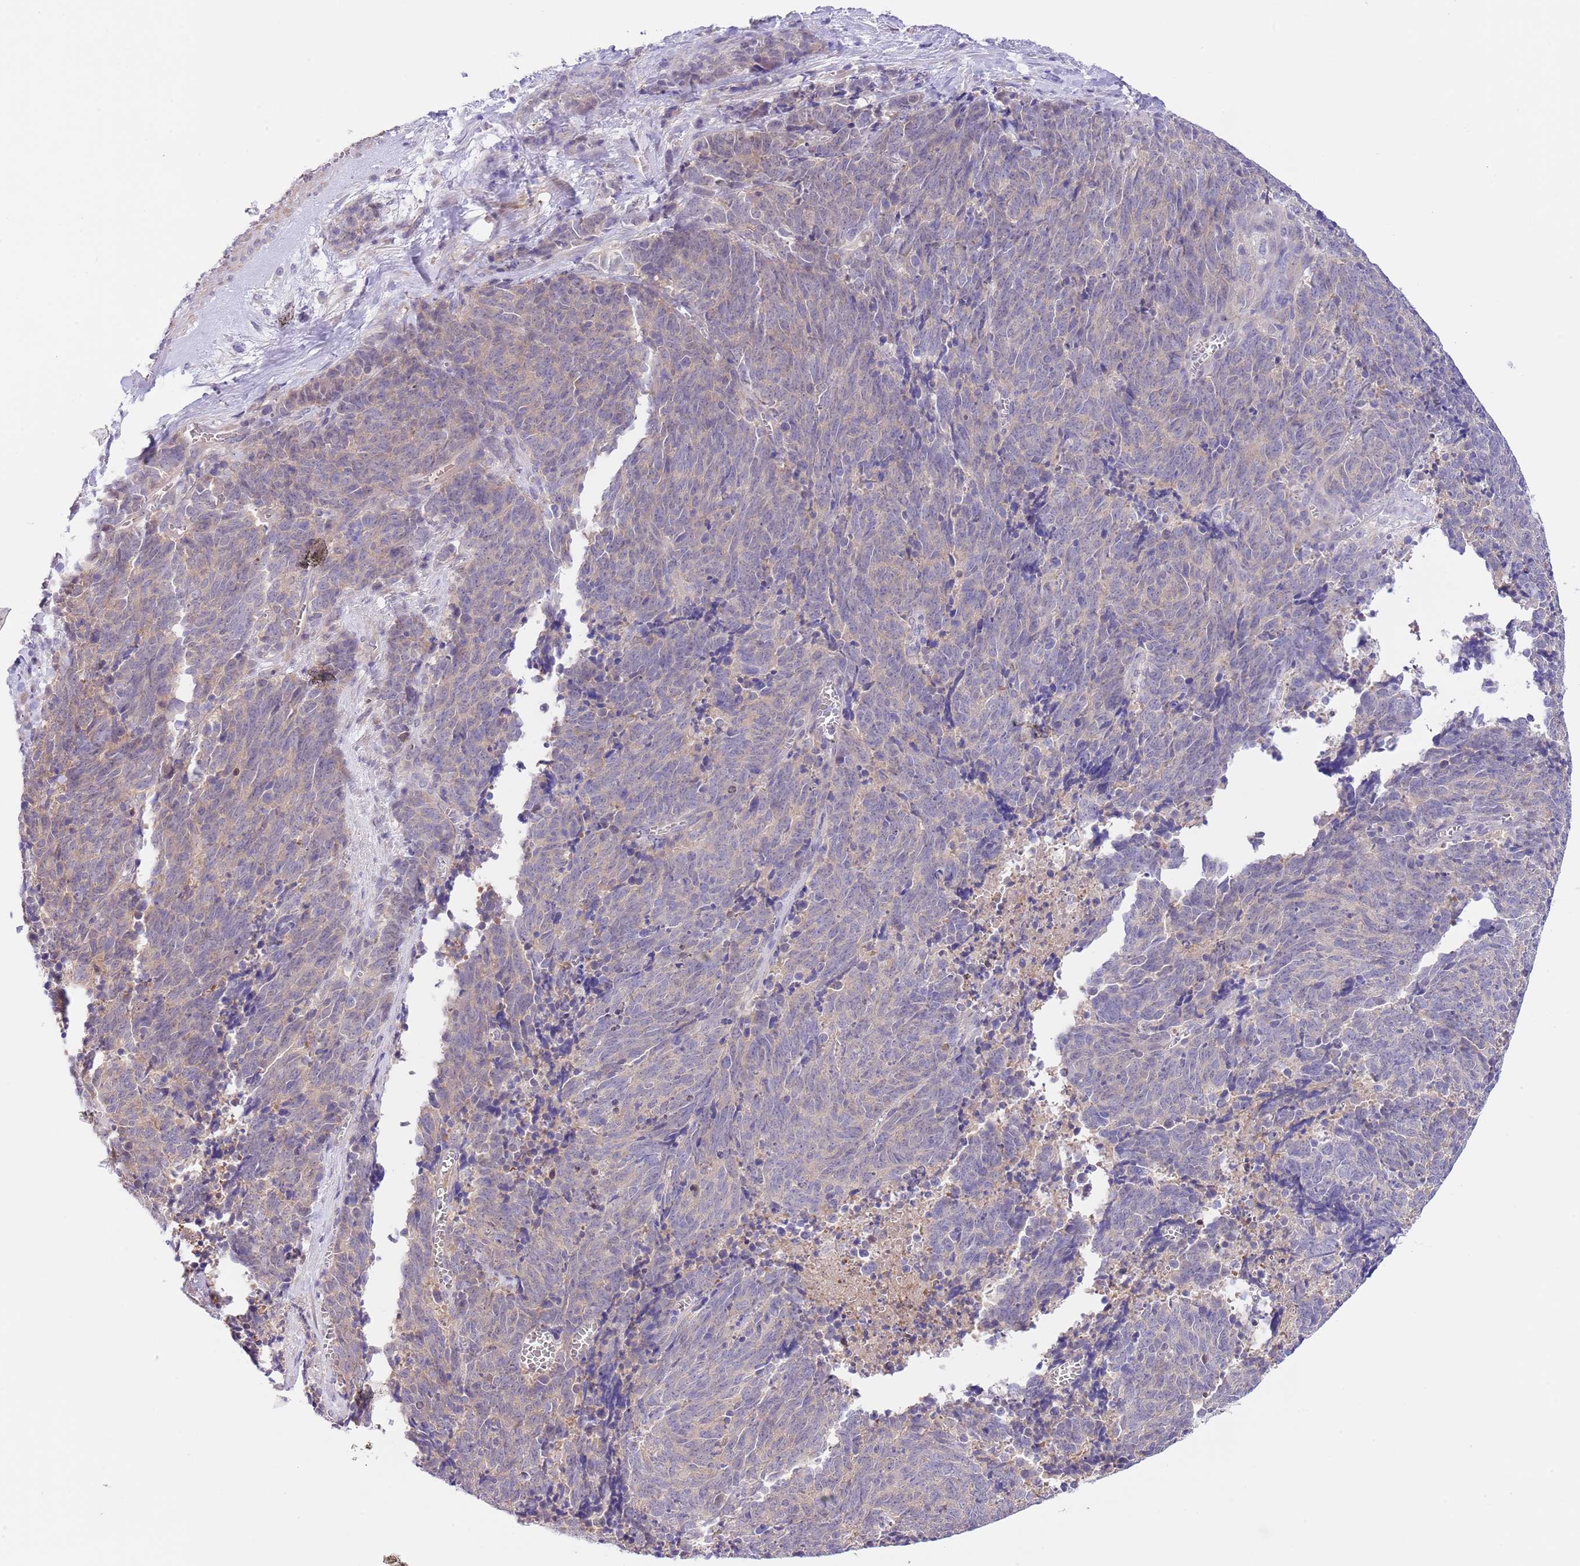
{"staining": {"intensity": "weak", "quantity": "<25%", "location": "cytoplasmic/membranous"}, "tissue": "cervical cancer", "cell_type": "Tumor cells", "image_type": "cancer", "snomed": [{"axis": "morphology", "description": "Squamous cell carcinoma, NOS"}, {"axis": "topography", "description": "Cervix"}], "caption": "Tumor cells show no significant protein expression in cervical cancer (squamous cell carcinoma).", "gene": "PRR32", "patient": {"sex": "female", "age": 29}}